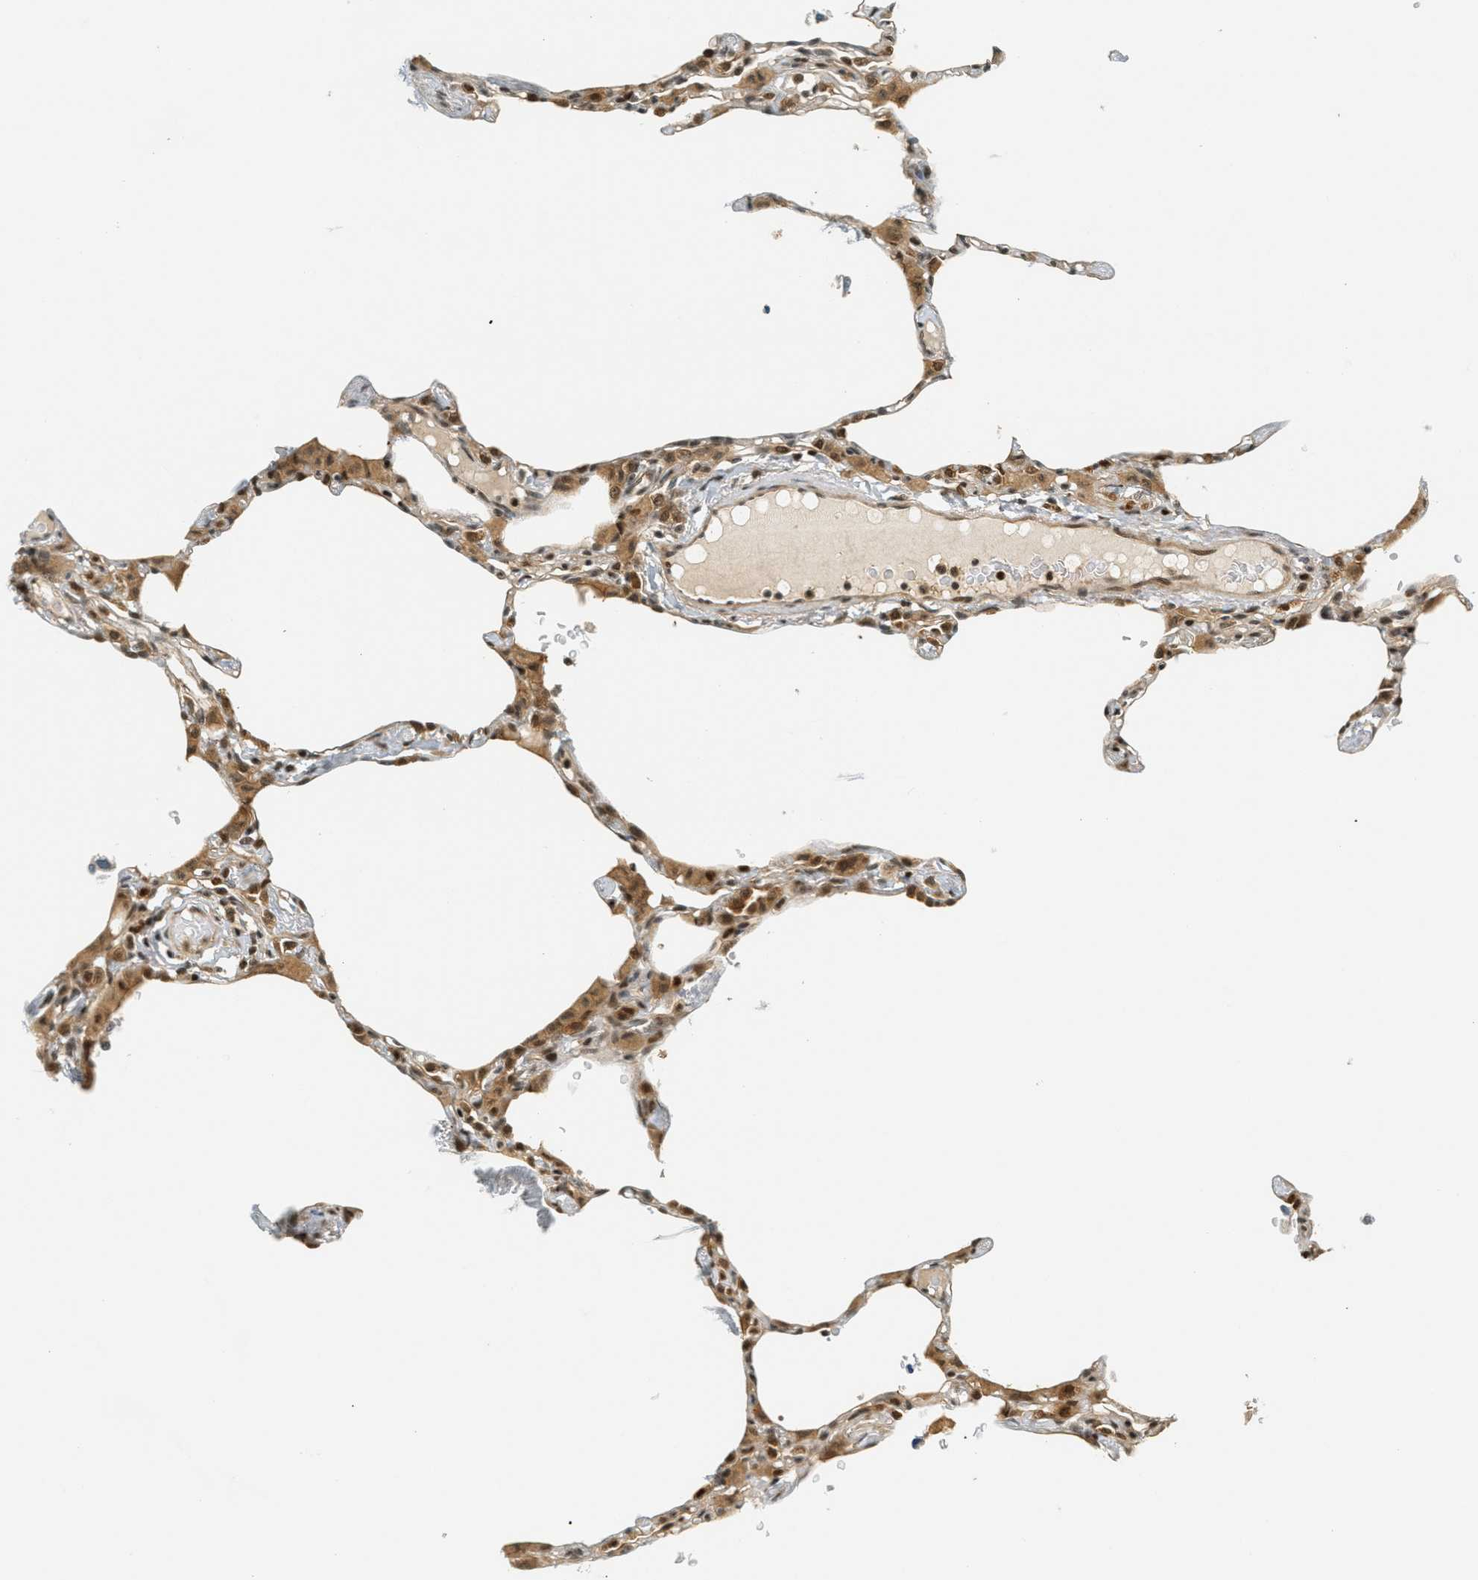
{"staining": {"intensity": "moderate", "quantity": "25%-75%", "location": "cytoplasmic/membranous,nuclear"}, "tissue": "lung", "cell_type": "Alveolar cells", "image_type": "normal", "snomed": [{"axis": "morphology", "description": "Normal tissue, NOS"}, {"axis": "topography", "description": "Lung"}], "caption": "IHC (DAB (3,3'-diaminobenzidine)) staining of normal lung displays moderate cytoplasmic/membranous,nuclear protein positivity in approximately 25%-75% of alveolar cells. The staining is performed using DAB (3,3'-diaminobenzidine) brown chromogen to label protein expression. The nuclei are counter-stained blue using hematoxylin.", "gene": "FOXM1", "patient": {"sex": "female", "age": 49}}